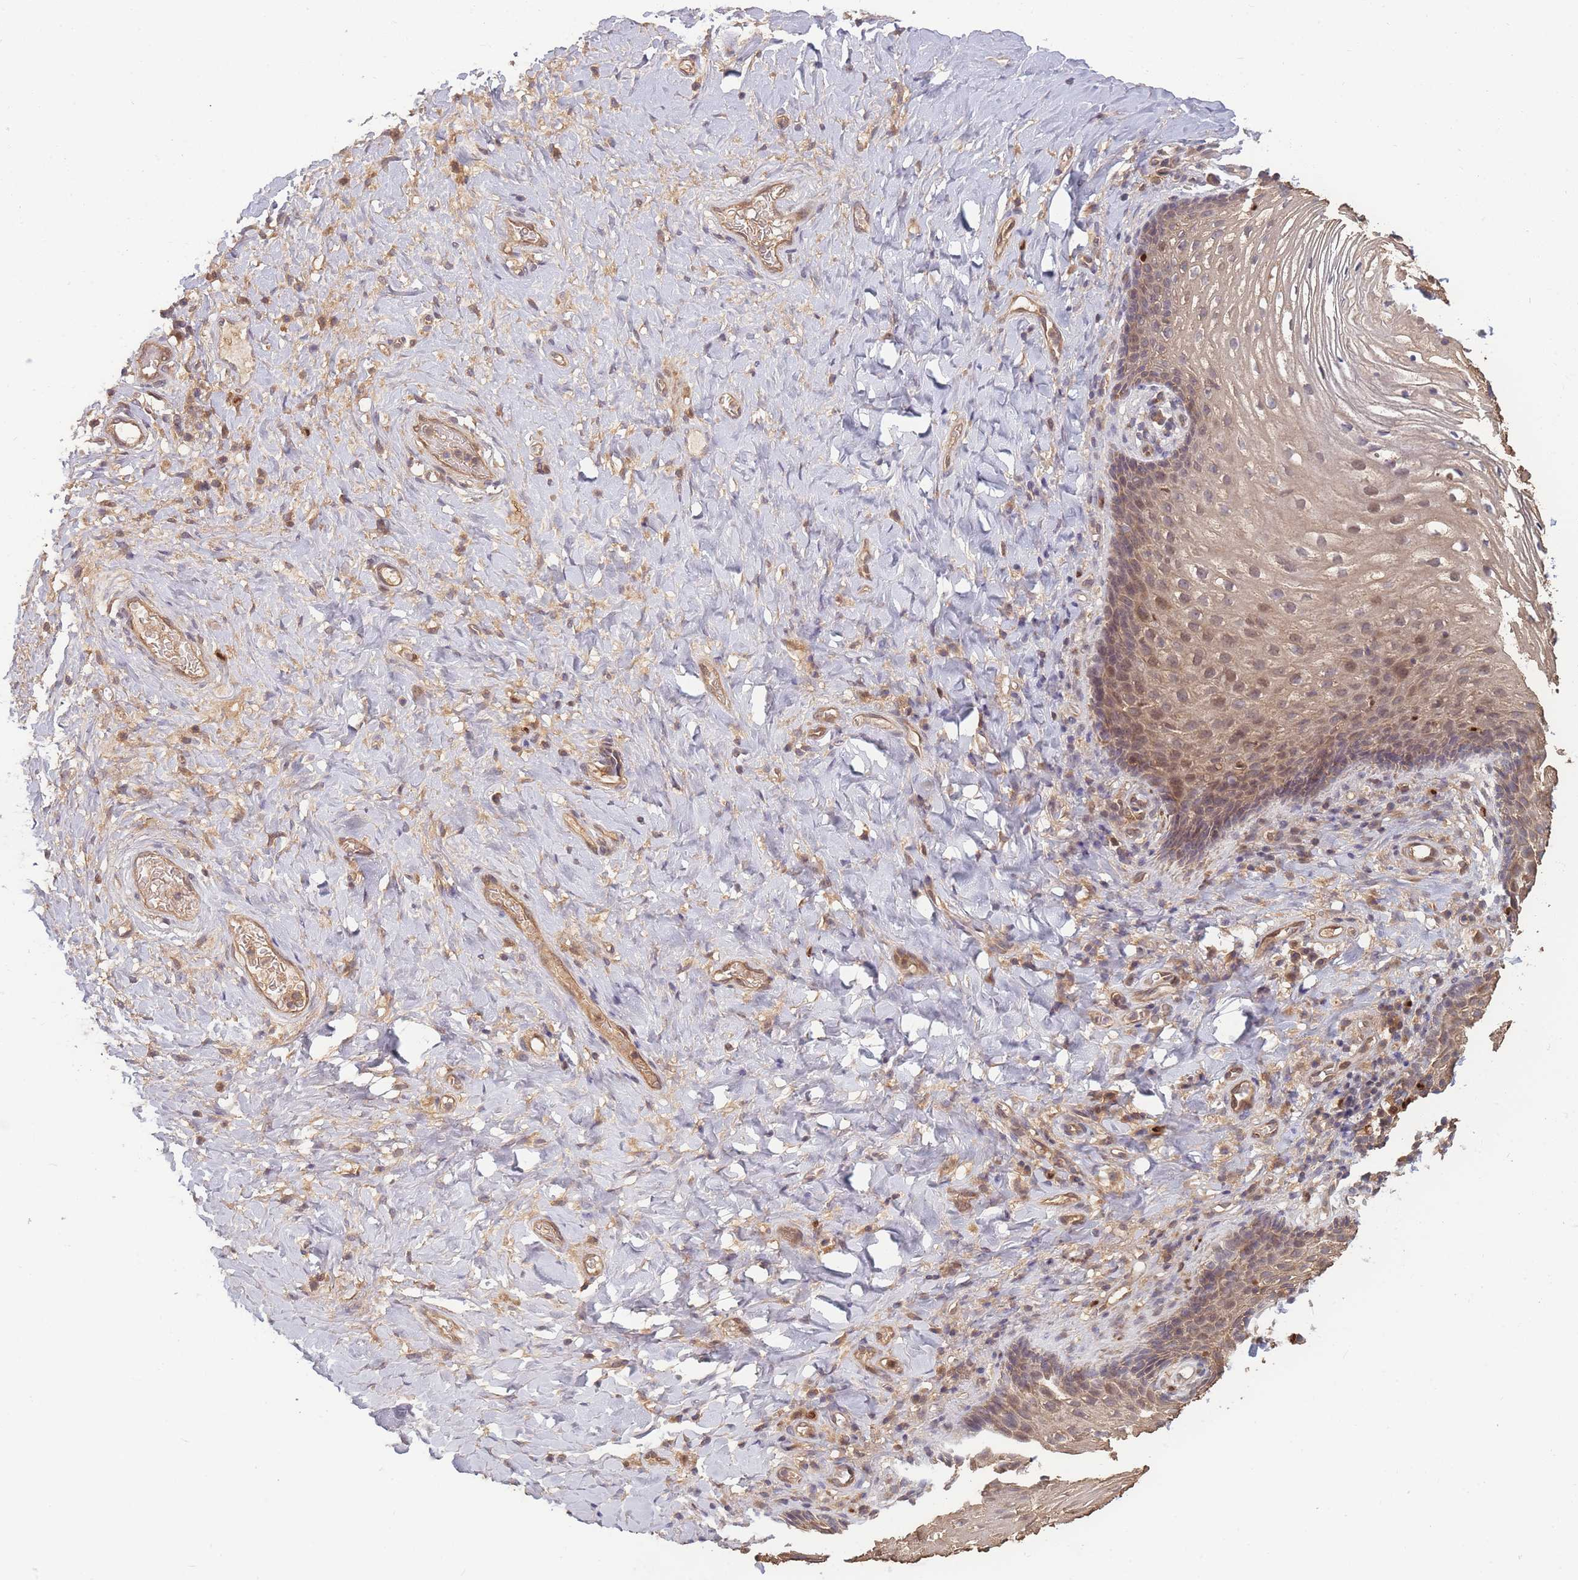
{"staining": {"intensity": "moderate", "quantity": "25%-75%", "location": "cytoplasmic/membranous,nuclear"}, "tissue": "vagina", "cell_type": "Squamous epithelial cells", "image_type": "normal", "snomed": [{"axis": "morphology", "description": "Normal tissue, NOS"}, {"axis": "topography", "description": "Vagina"}], "caption": "A brown stain shows moderate cytoplasmic/membranous,nuclear expression of a protein in squamous epithelial cells of benign vagina. The staining was performed using DAB (3,3'-diaminobenzidine), with brown indicating positive protein expression. Nuclei are stained blue with hematoxylin.", "gene": "FAM153A", "patient": {"sex": "female", "age": 60}}